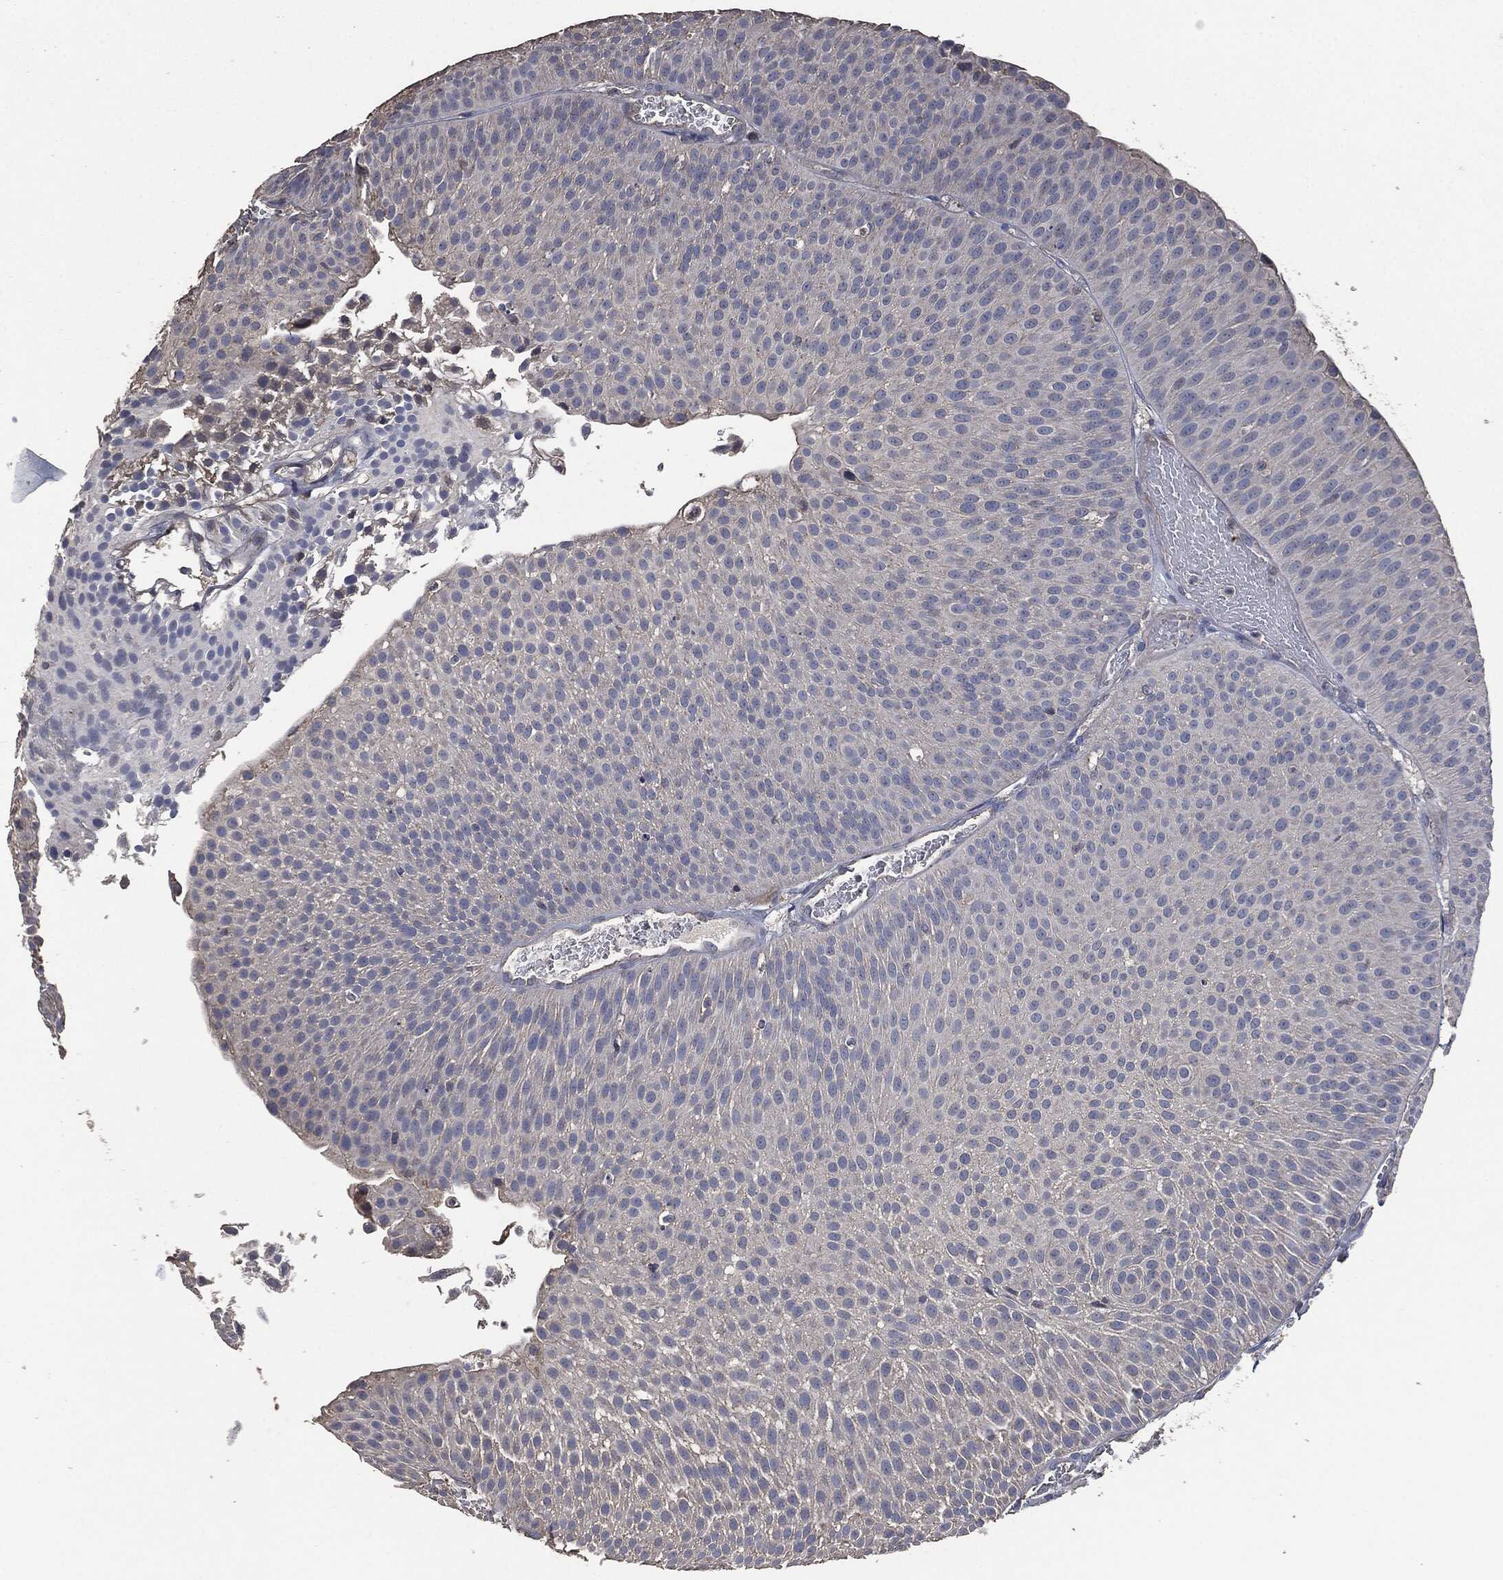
{"staining": {"intensity": "negative", "quantity": "none", "location": "none"}, "tissue": "urothelial cancer", "cell_type": "Tumor cells", "image_type": "cancer", "snomed": [{"axis": "morphology", "description": "Urothelial carcinoma, Low grade"}, {"axis": "topography", "description": "Urinary bladder"}], "caption": "This is a histopathology image of immunohistochemistry staining of low-grade urothelial carcinoma, which shows no expression in tumor cells.", "gene": "MSLN", "patient": {"sex": "male", "age": 65}}